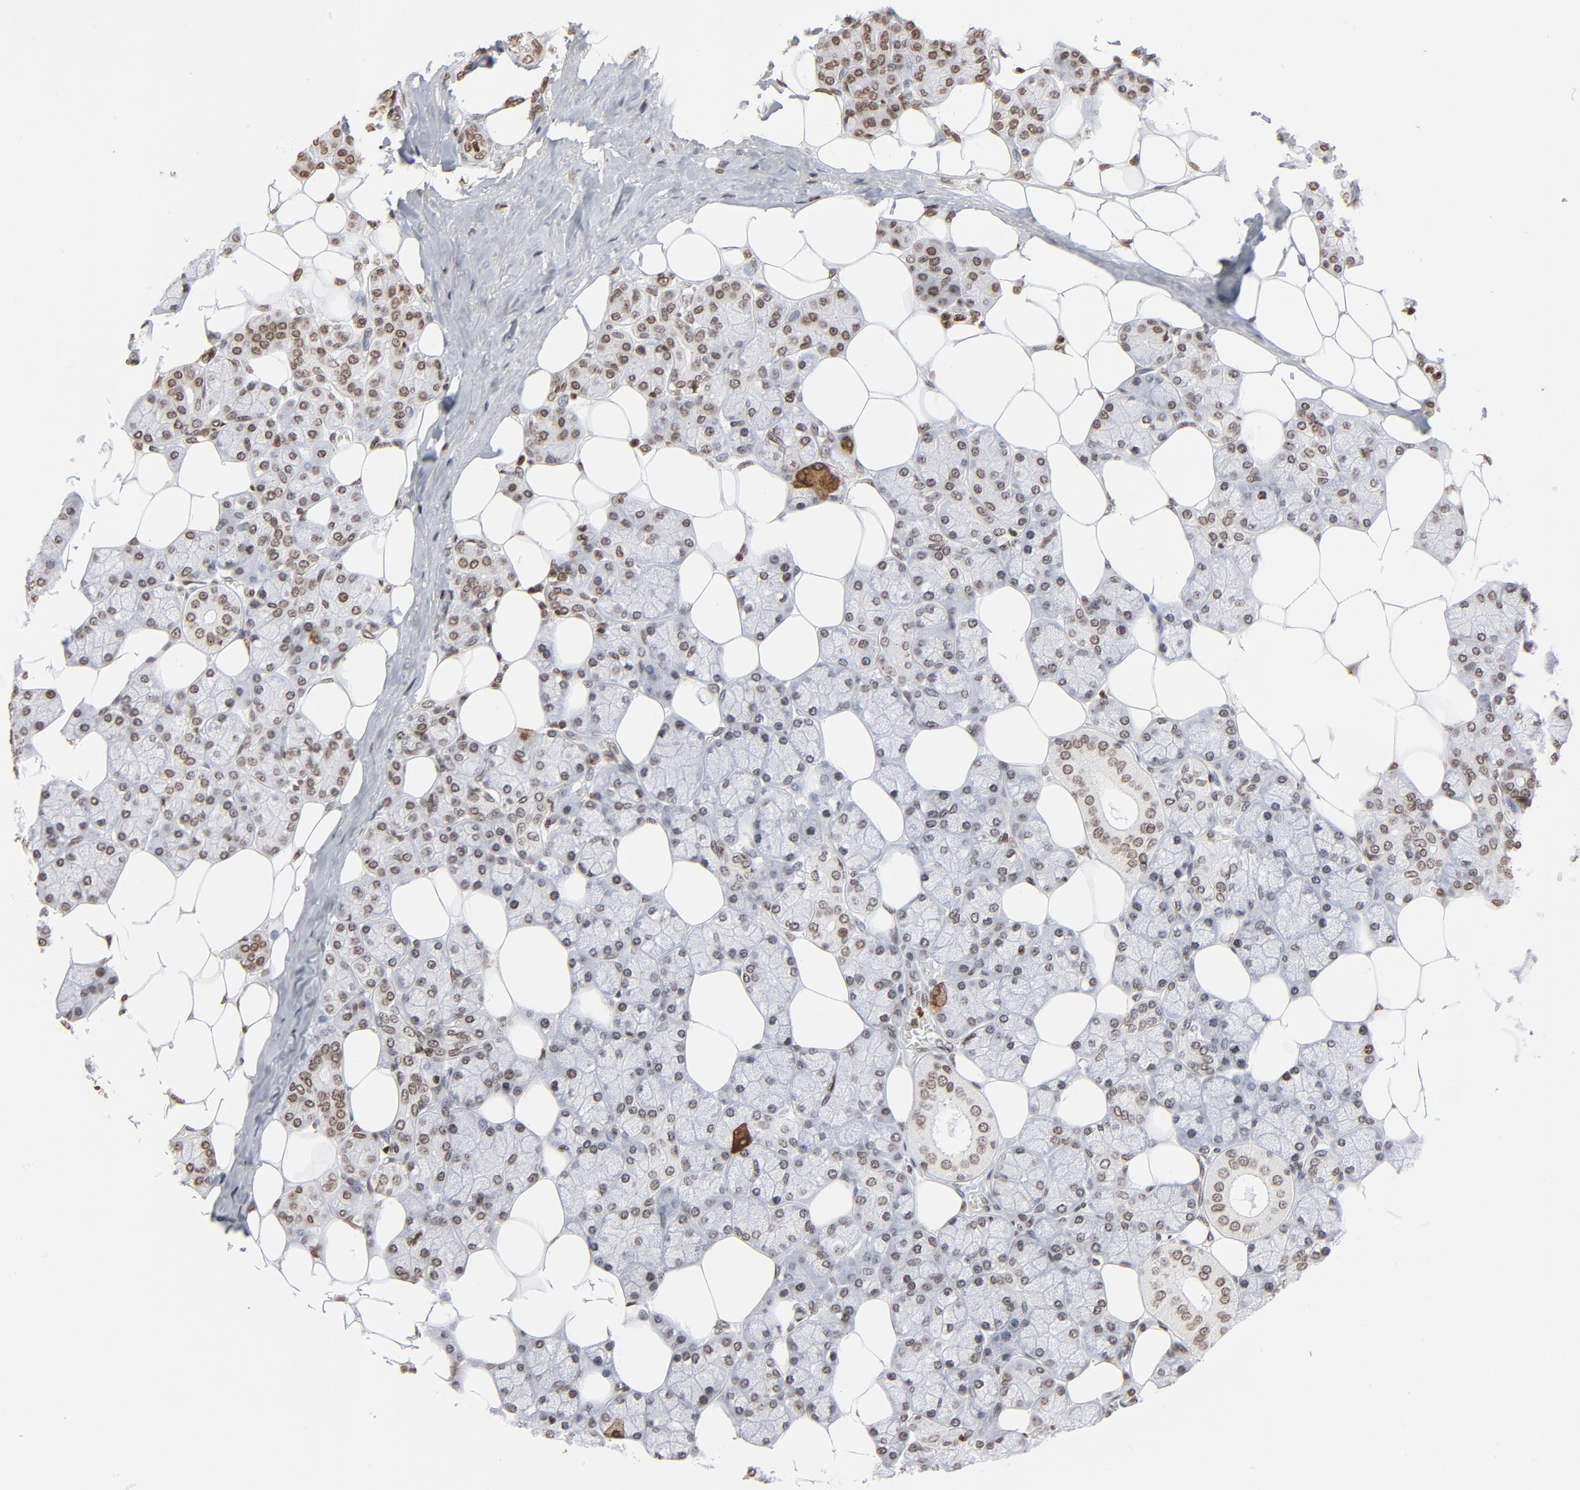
{"staining": {"intensity": "weak", "quantity": "25%-75%", "location": "nuclear"}, "tissue": "head and neck cancer", "cell_type": "Tumor cells", "image_type": "cancer", "snomed": [{"axis": "morphology", "description": "Normal tissue, NOS"}, {"axis": "morphology", "description": "Adenocarcinoma, NOS"}, {"axis": "topography", "description": "Salivary gland"}, {"axis": "topography", "description": "Head-Neck"}], "caption": "Head and neck cancer (adenocarcinoma) was stained to show a protein in brown. There is low levels of weak nuclear positivity in approximately 25%-75% of tumor cells.", "gene": "H2AC12", "patient": {"sex": "male", "age": 80}}